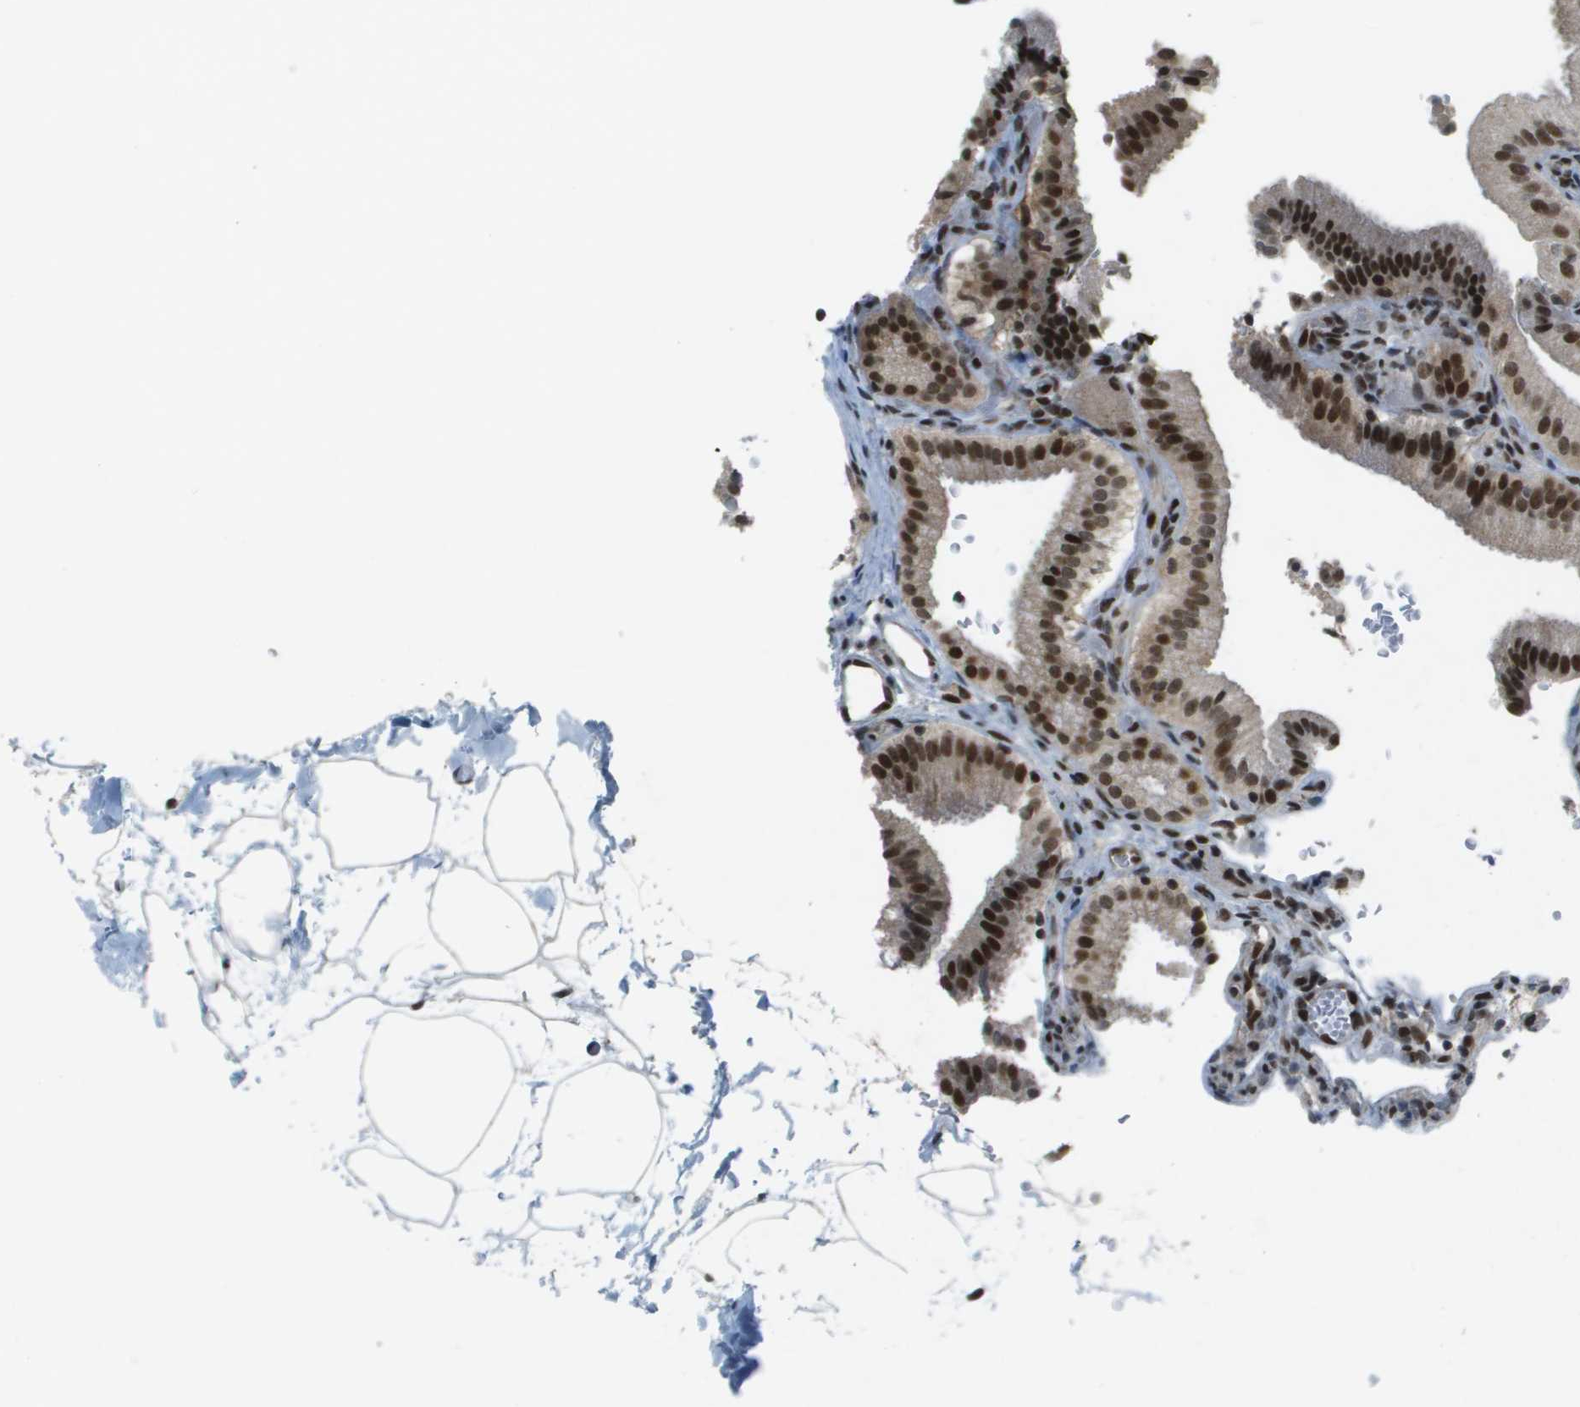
{"staining": {"intensity": "strong", "quantity": ">75%", "location": "nuclear"}, "tissue": "gallbladder", "cell_type": "Glandular cells", "image_type": "normal", "snomed": [{"axis": "morphology", "description": "Normal tissue, NOS"}, {"axis": "topography", "description": "Gallbladder"}], "caption": "Human gallbladder stained for a protein (brown) reveals strong nuclear positive positivity in about >75% of glandular cells.", "gene": "IRF7", "patient": {"sex": "male", "age": 54}}